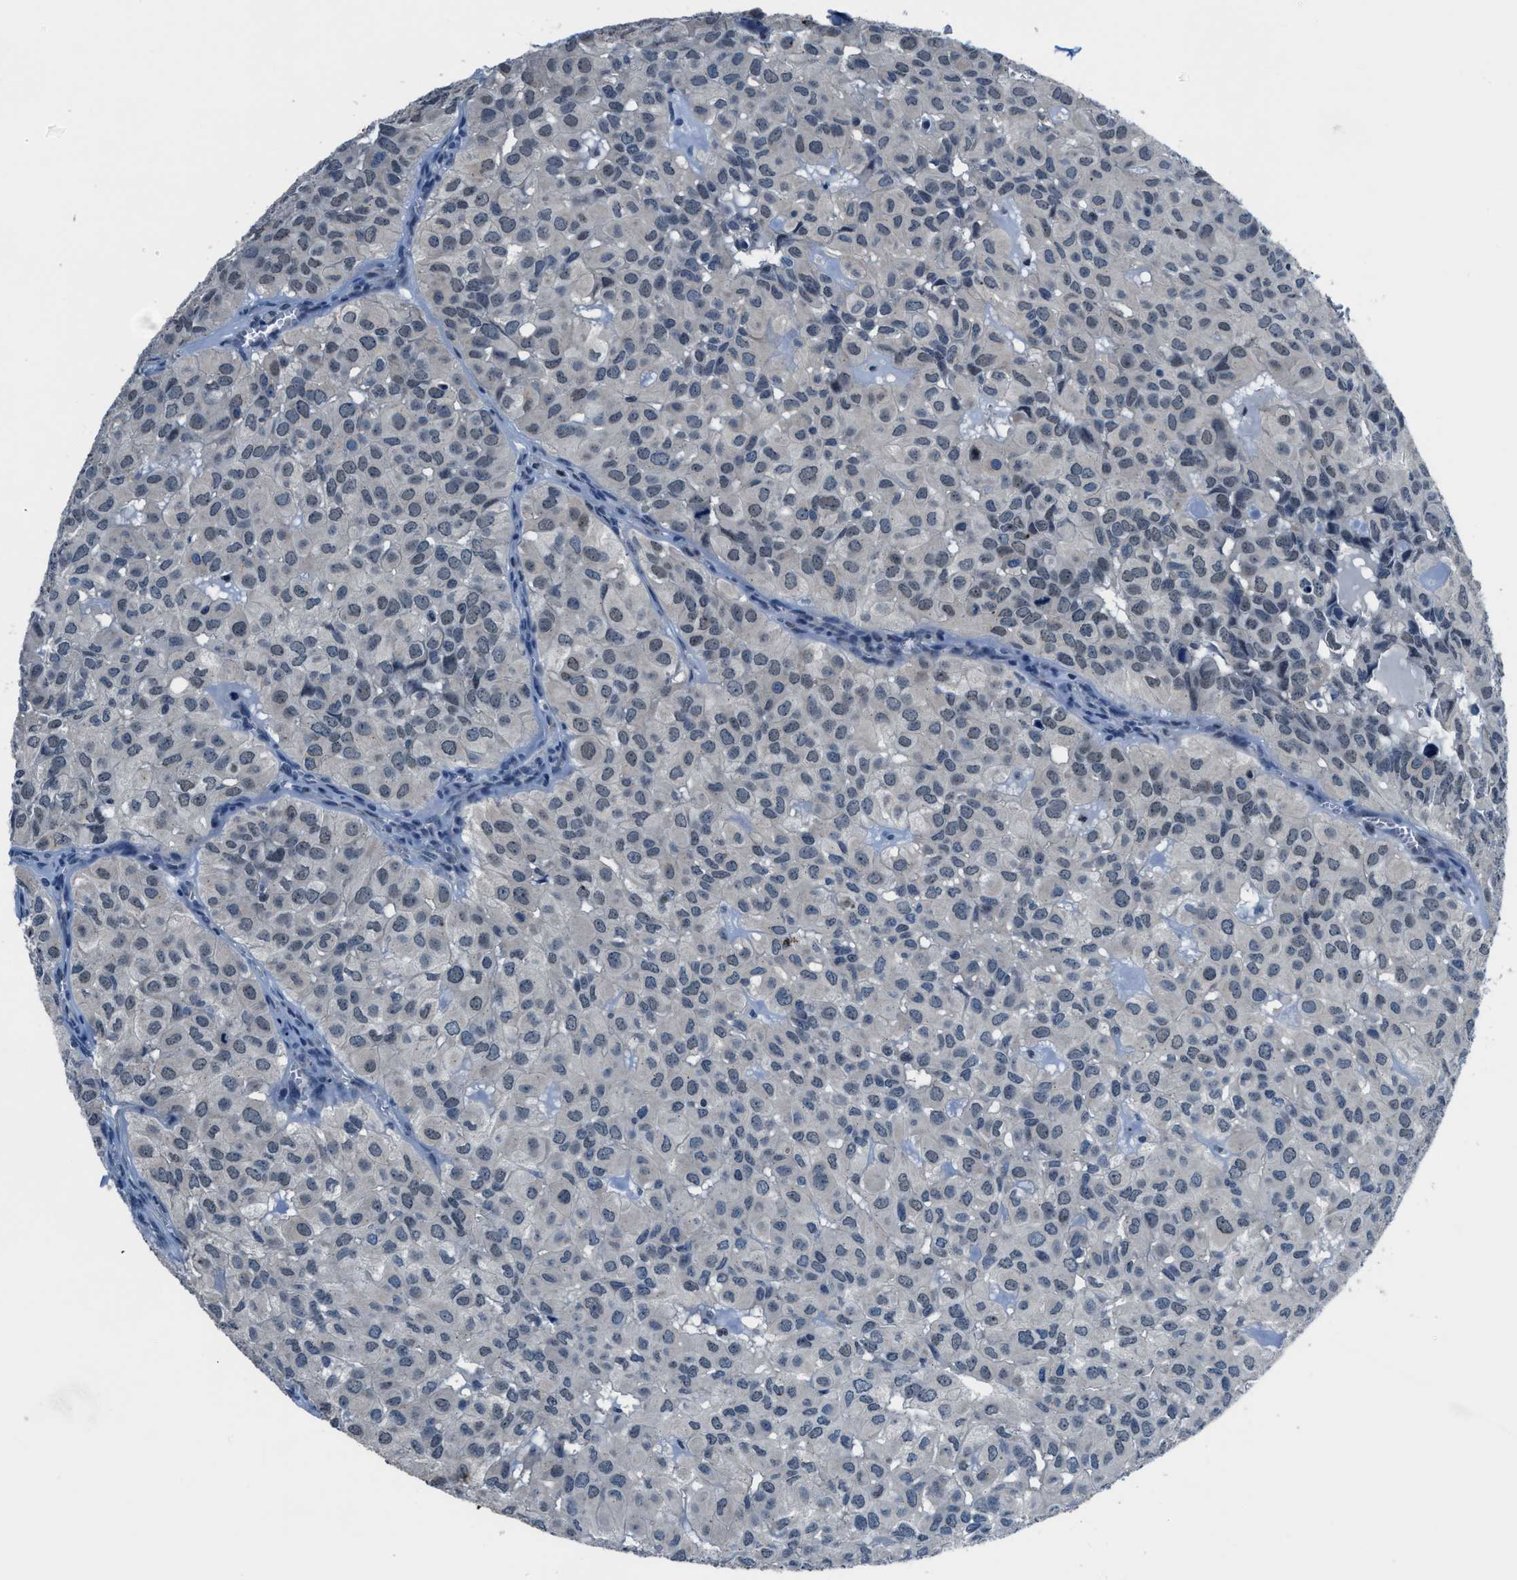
{"staining": {"intensity": "negative", "quantity": "none", "location": "none"}, "tissue": "head and neck cancer", "cell_type": "Tumor cells", "image_type": "cancer", "snomed": [{"axis": "morphology", "description": "Adenocarcinoma, NOS"}, {"axis": "topography", "description": "Salivary gland, NOS"}, {"axis": "topography", "description": "Head-Neck"}], "caption": "Histopathology image shows no protein positivity in tumor cells of head and neck cancer tissue. (DAB (3,3'-diaminobenzidine) immunohistochemistry, high magnification).", "gene": "DUSP19", "patient": {"sex": "female", "age": 76}}